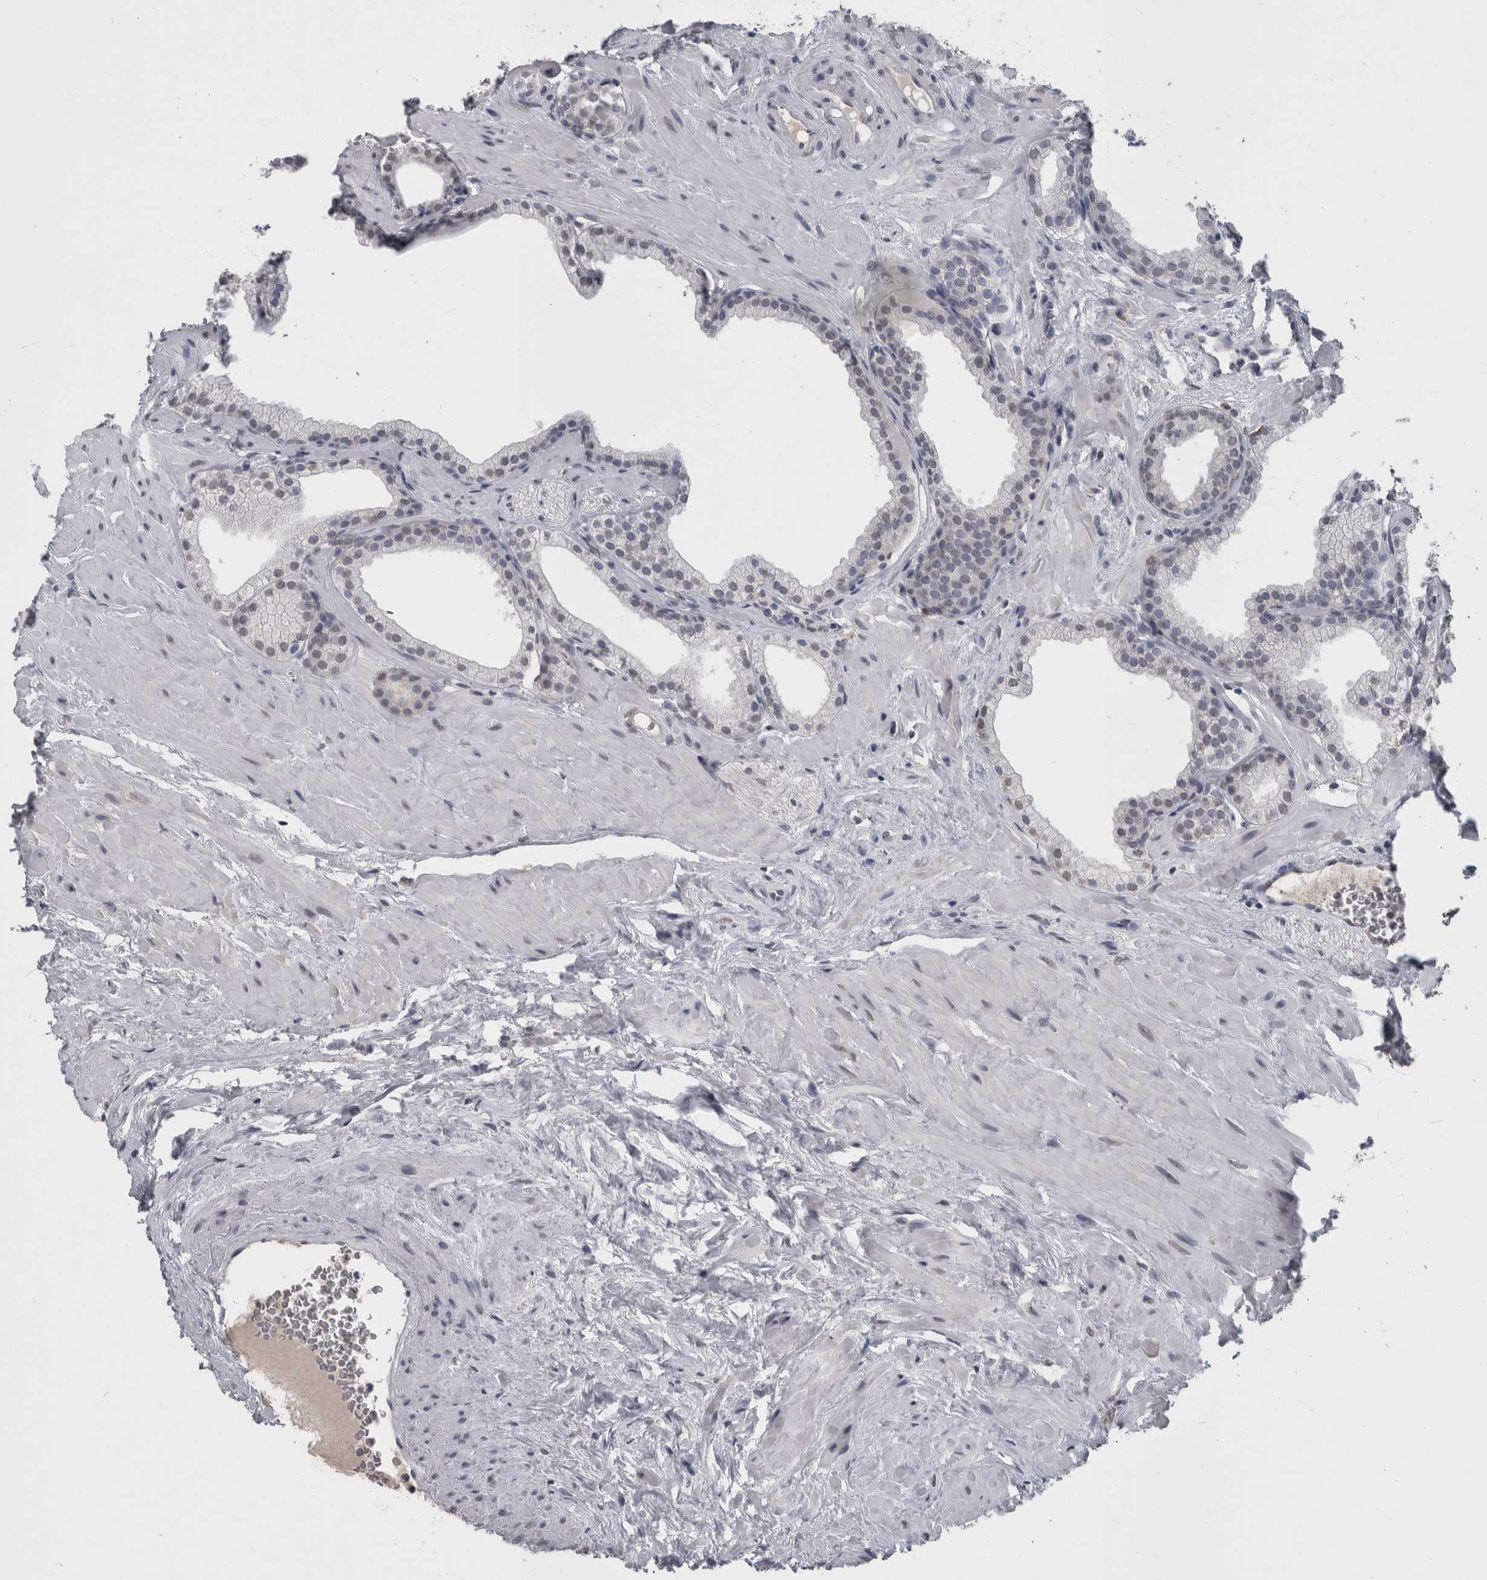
{"staining": {"intensity": "weak", "quantity": "<25%", "location": "nuclear"}, "tissue": "prostate", "cell_type": "Glandular cells", "image_type": "normal", "snomed": [{"axis": "morphology", "description": "Normal tissue, NOS"}, {"axis": "morphology", "description": "Urothelial carcinoma, Low grade"}, {"axis": "topography", "description": "Urinary bladder"}, {"axis": "topography", "description": "Prostate"}], "caption": "This micrograph is of benign prostate stained with IHC to label a protein in brown with the nuclei are counter-stained blue. There is no expression in glandular cells.", "gene": "PAX5", "patient": {"sex": "male", "age": 60}}